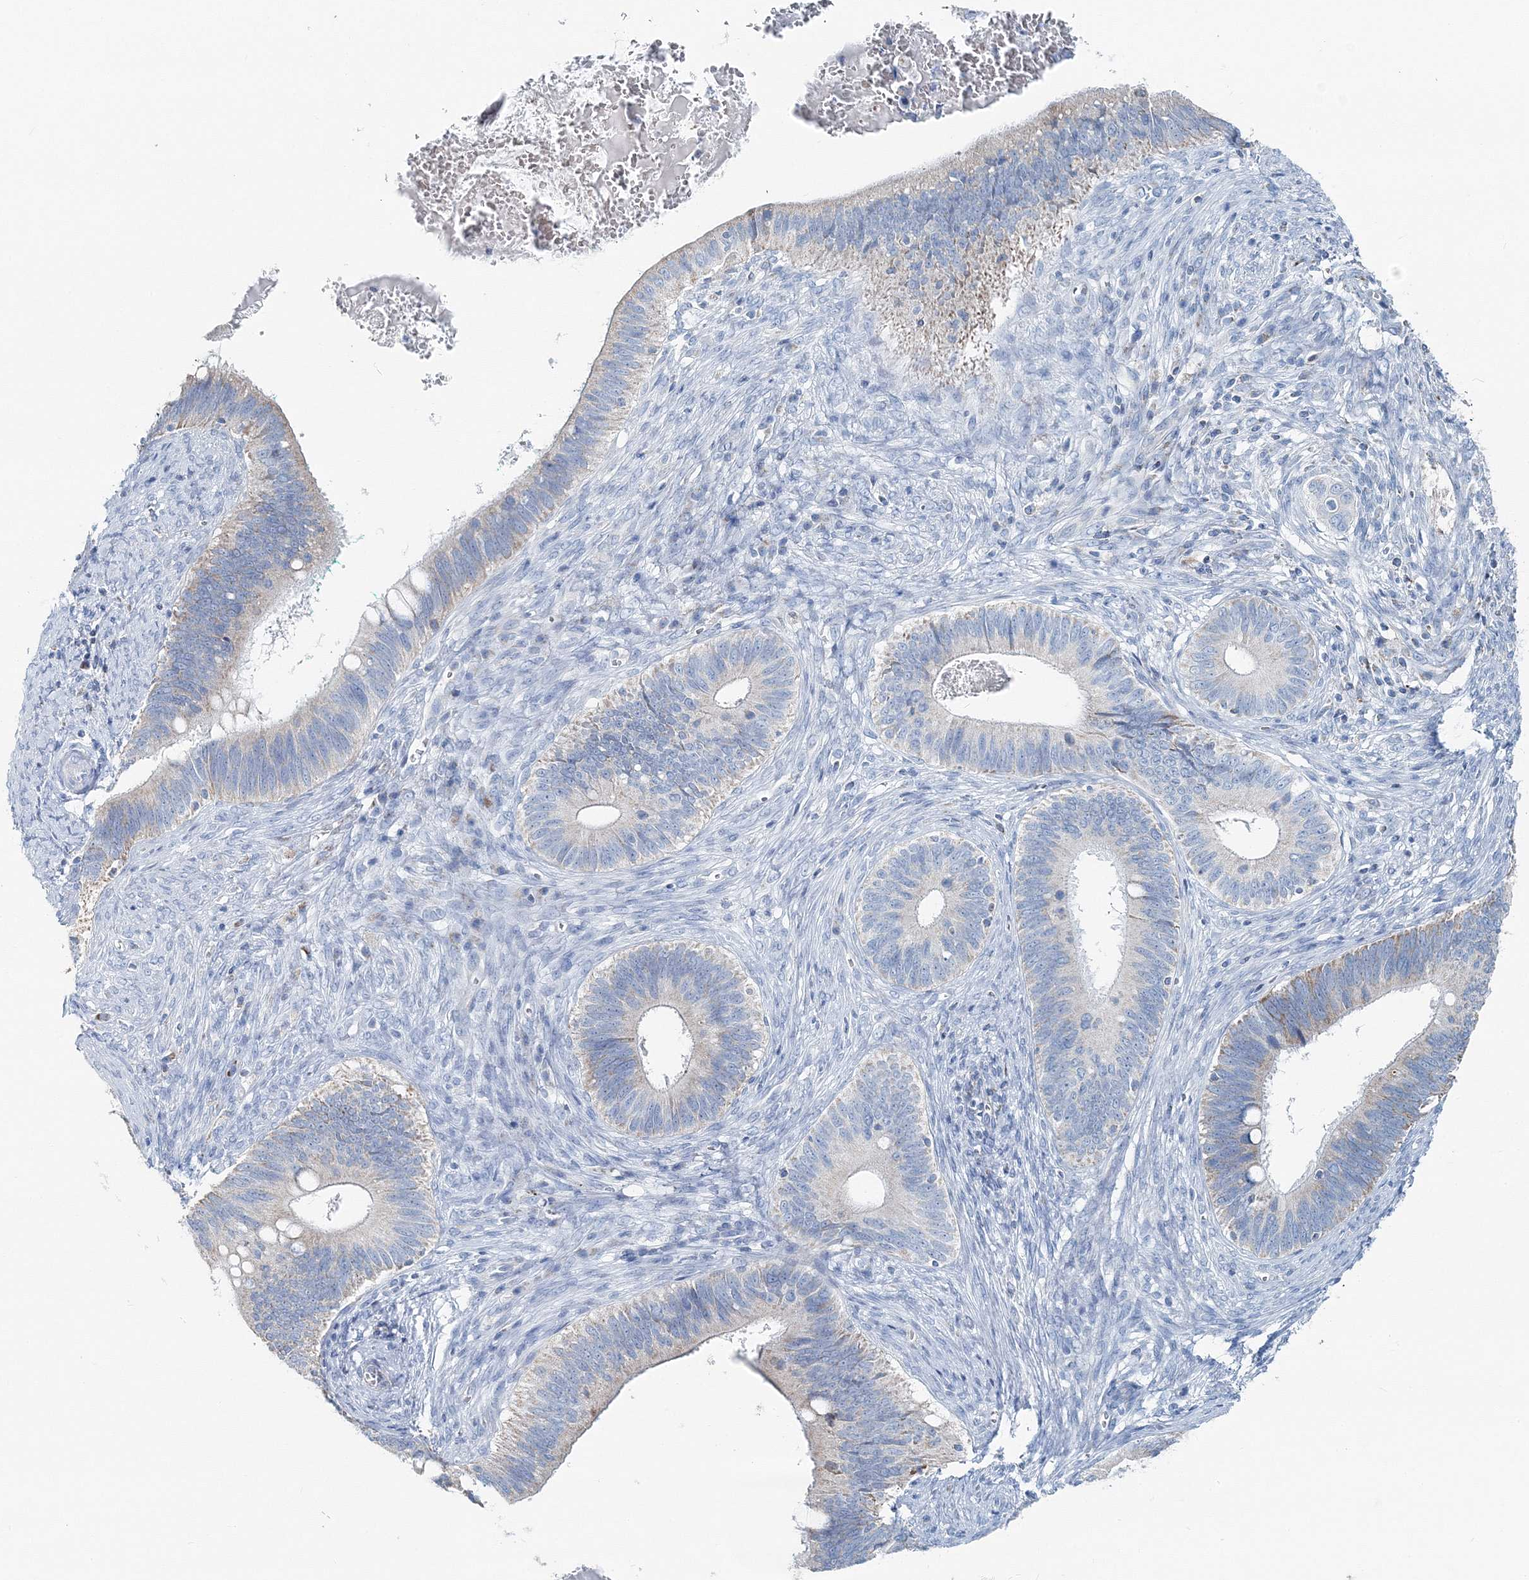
{"staining": {"intensity": "negative", "quantity": "none", "location": "none"}, "tissue": "cervical cancer", "cell_type": "Tumor cells", "image_type": "cancer", "snomed": [{"axis": "morphology", "description": "Adenocarcinoma, NOS"}, {"axis": "topography", "description": "Cervix"}], "caption": "This is an immunohistochemistry (IHC) image of human adenocarcinoma (cervical). There is no expression in tumor cells.", "gene": "GABARAPL2", "patient": {"sex": "female", "age": 42}}